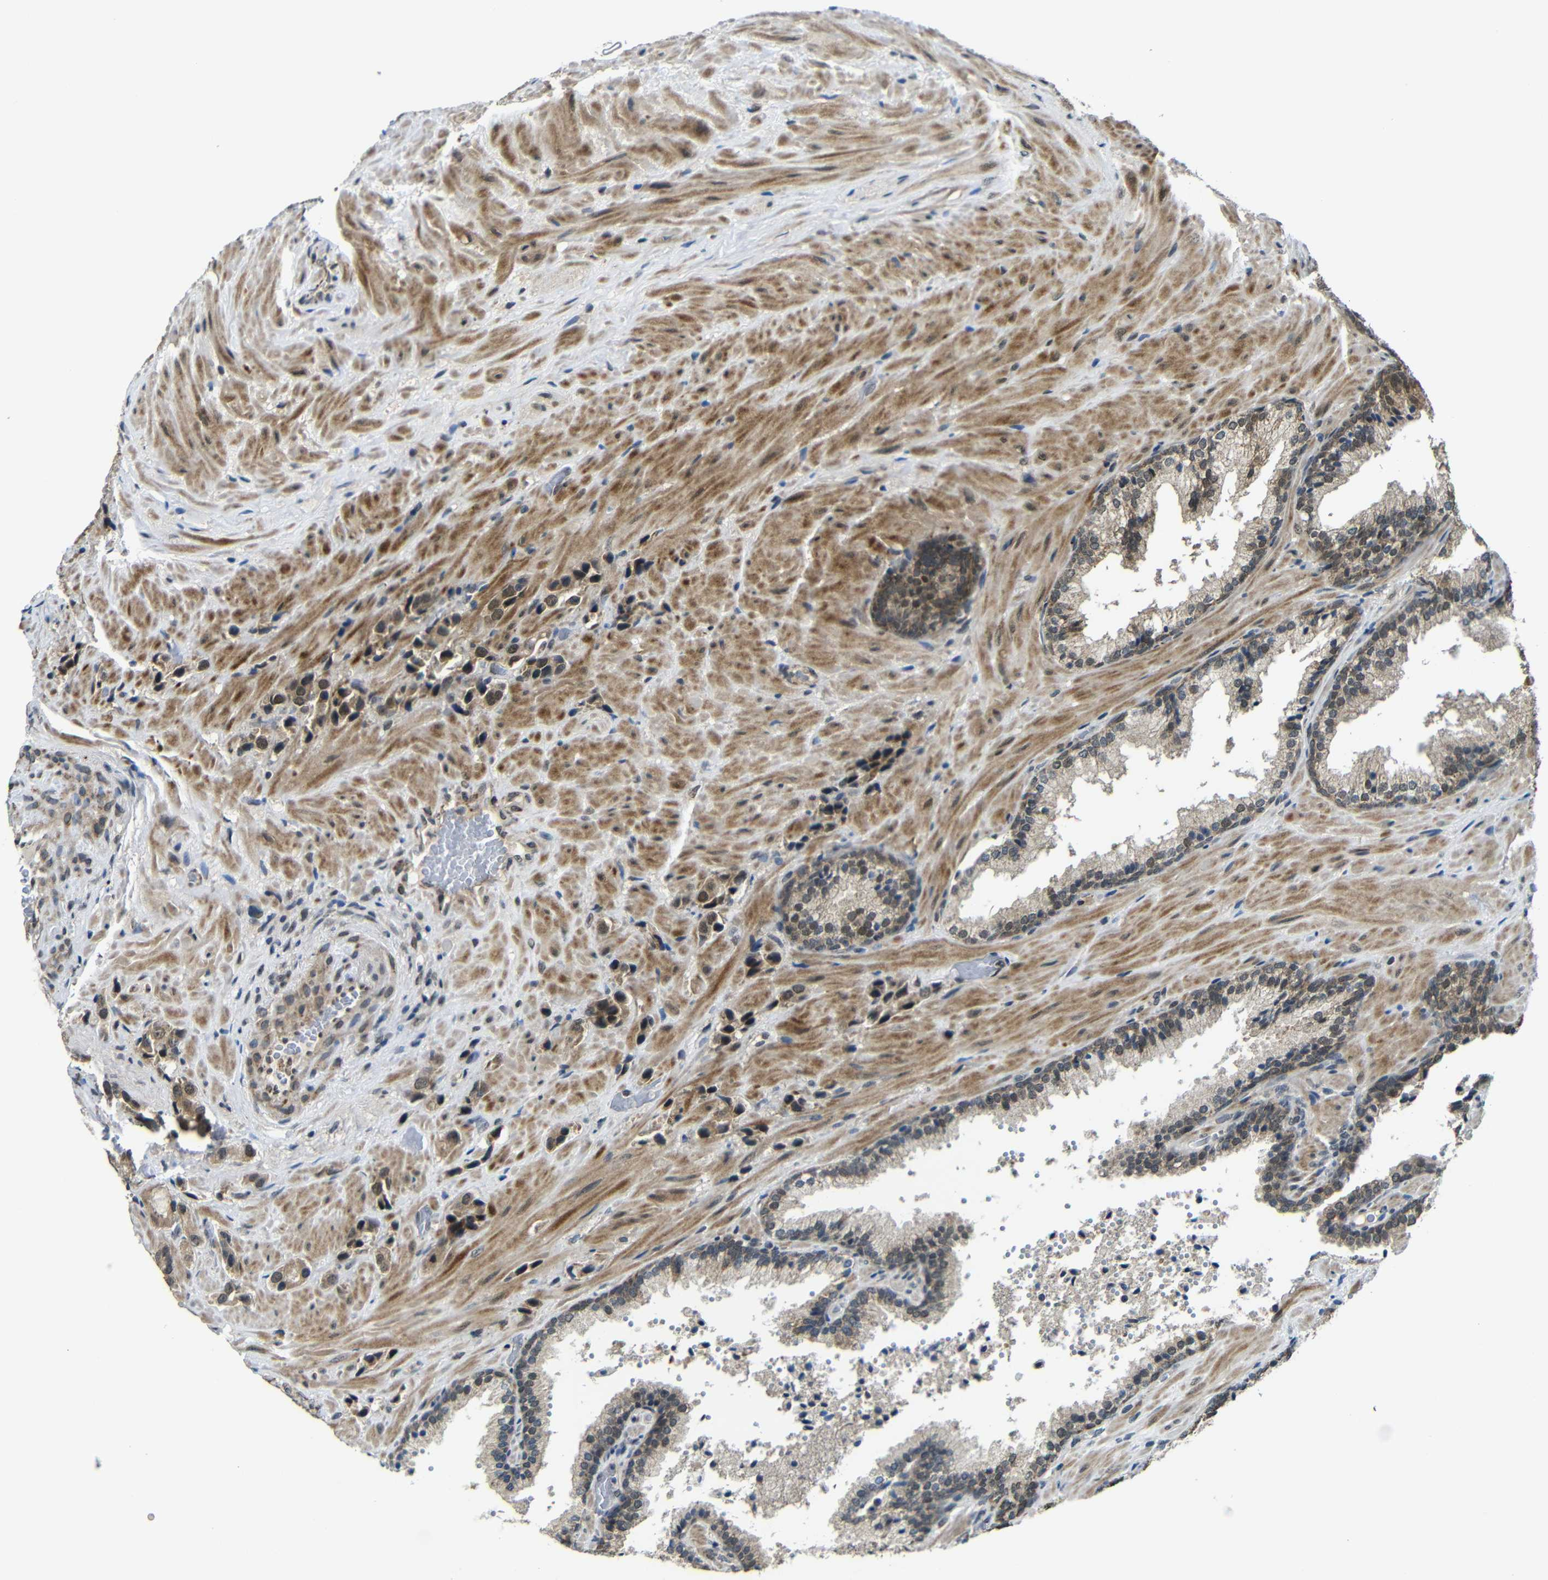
{"staining": {"intensity": "moderate", "quantity": ">75%", "location": "cytoplasmic/membranous,nuclear"}, "tissue": "prostate cancer", "cell_type": "Tumor cells", "image_type": "cancer", "snomed": [{"axis": "morphology", "description": "Adenocarcinoma, High grade"}, {"axis": "topography", "description": "Prostate"}], "caption": "Prostate cancer stained with a brown dye displays moderate cytoplasmic/membranous and nuclear positive staining in approximately >75% of tumor cells.", "gene": "FAM172A", "patient": {"sex": "male", "age": 64}}